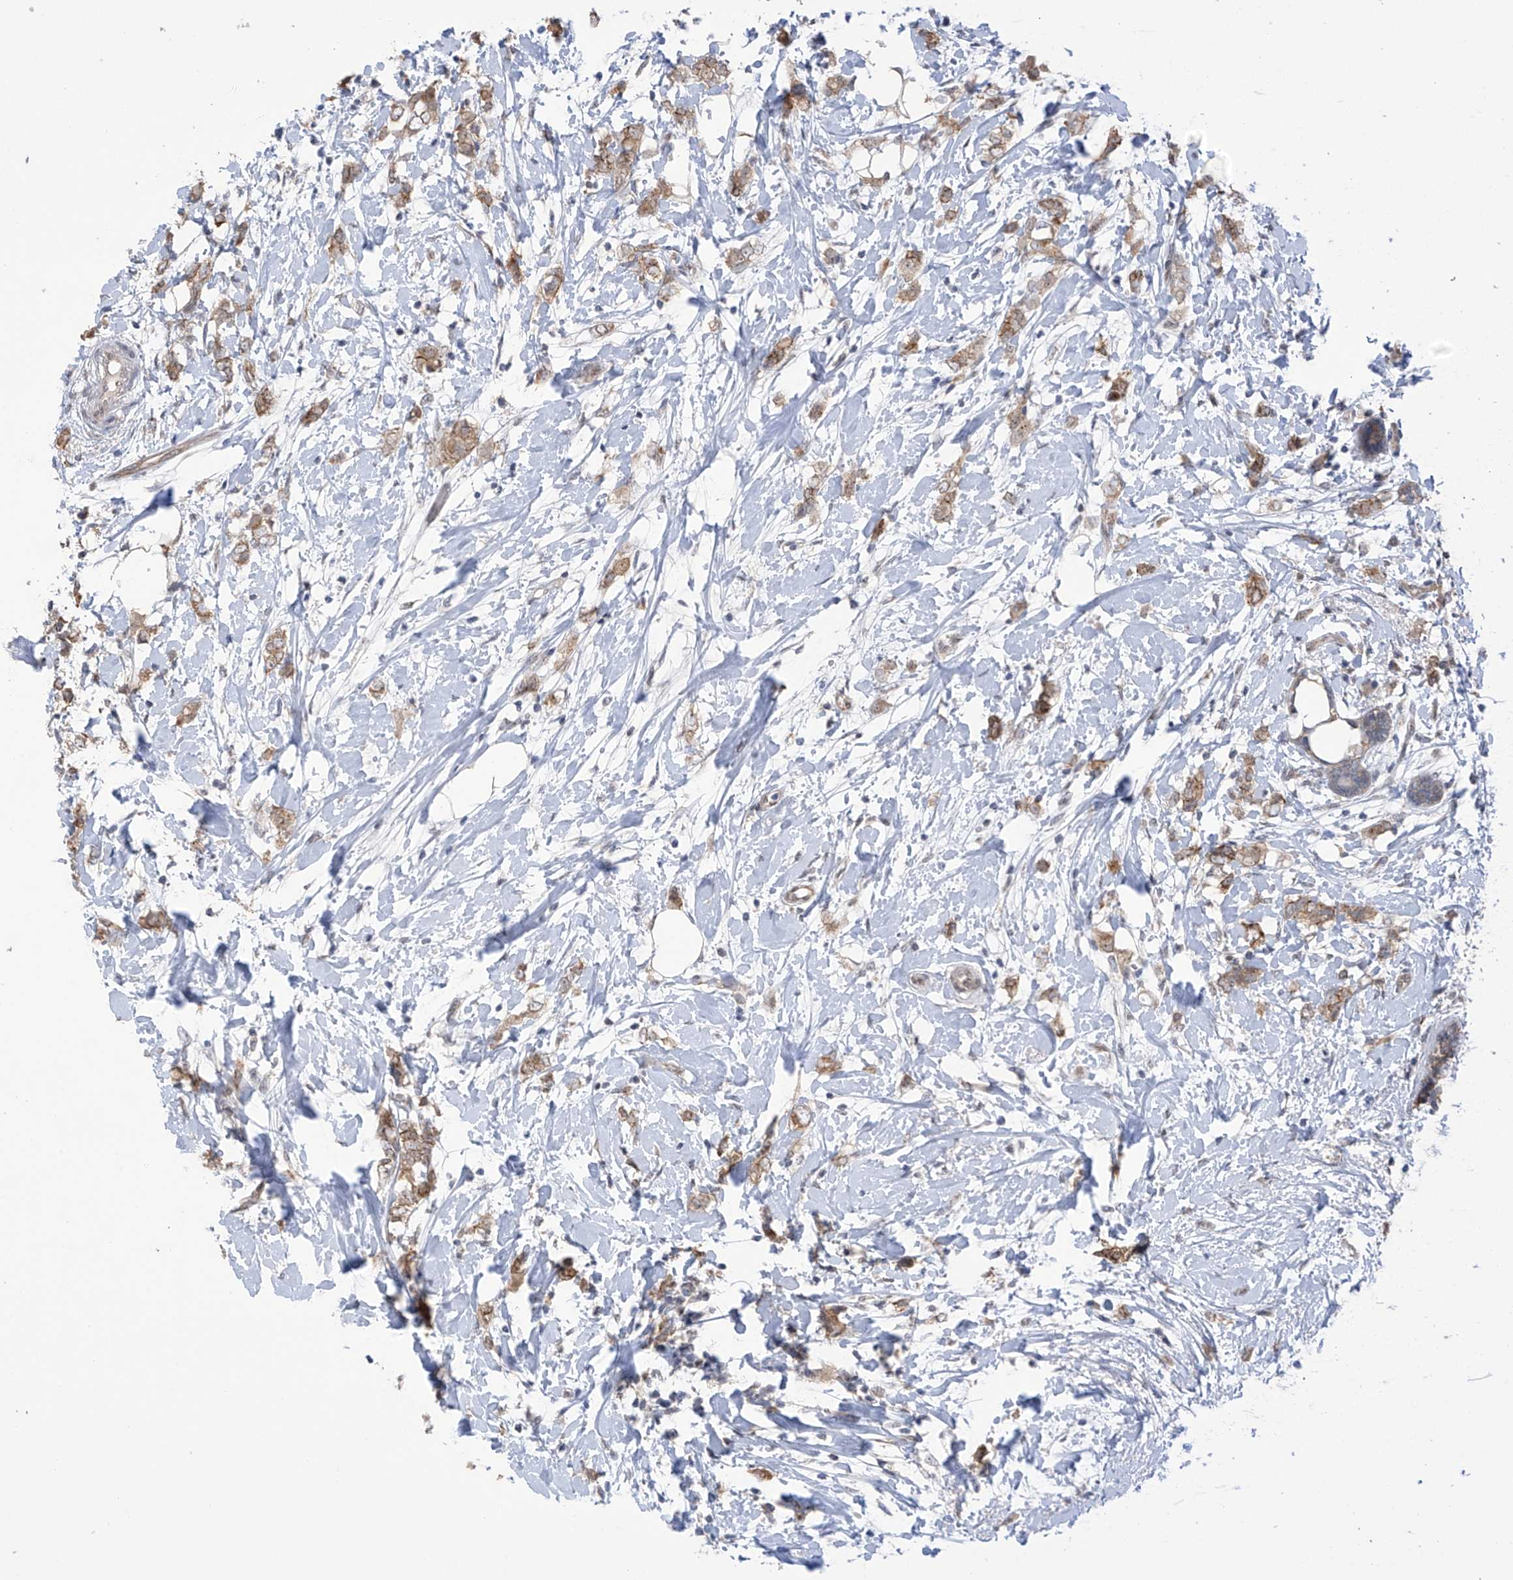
{"staining": {"intensity": "moderate", "quantity": ">75%", "location": "cytoplasmic/membranous"}, "tissue": "breast cancer", "cell_type": "Tumor cells", "image_type": "cancer", "snomed": [{"axis": "morphology", "description": "Normal tissue, NOS"}, {"axis": "morphology", "description": "Lobular carcinoma"}, {"axis": "topography", "description": "Breast"}], "caption": "Tumor cells display medium levels of moderate cytoplasmic/membranous staining in about >75% of cells in human breast cancer. (DAB IHC, brown staining for protein, blue staining for nuclei).", "gene": "KIAA1522", "patient": {"sex": "female", "age": 47}}